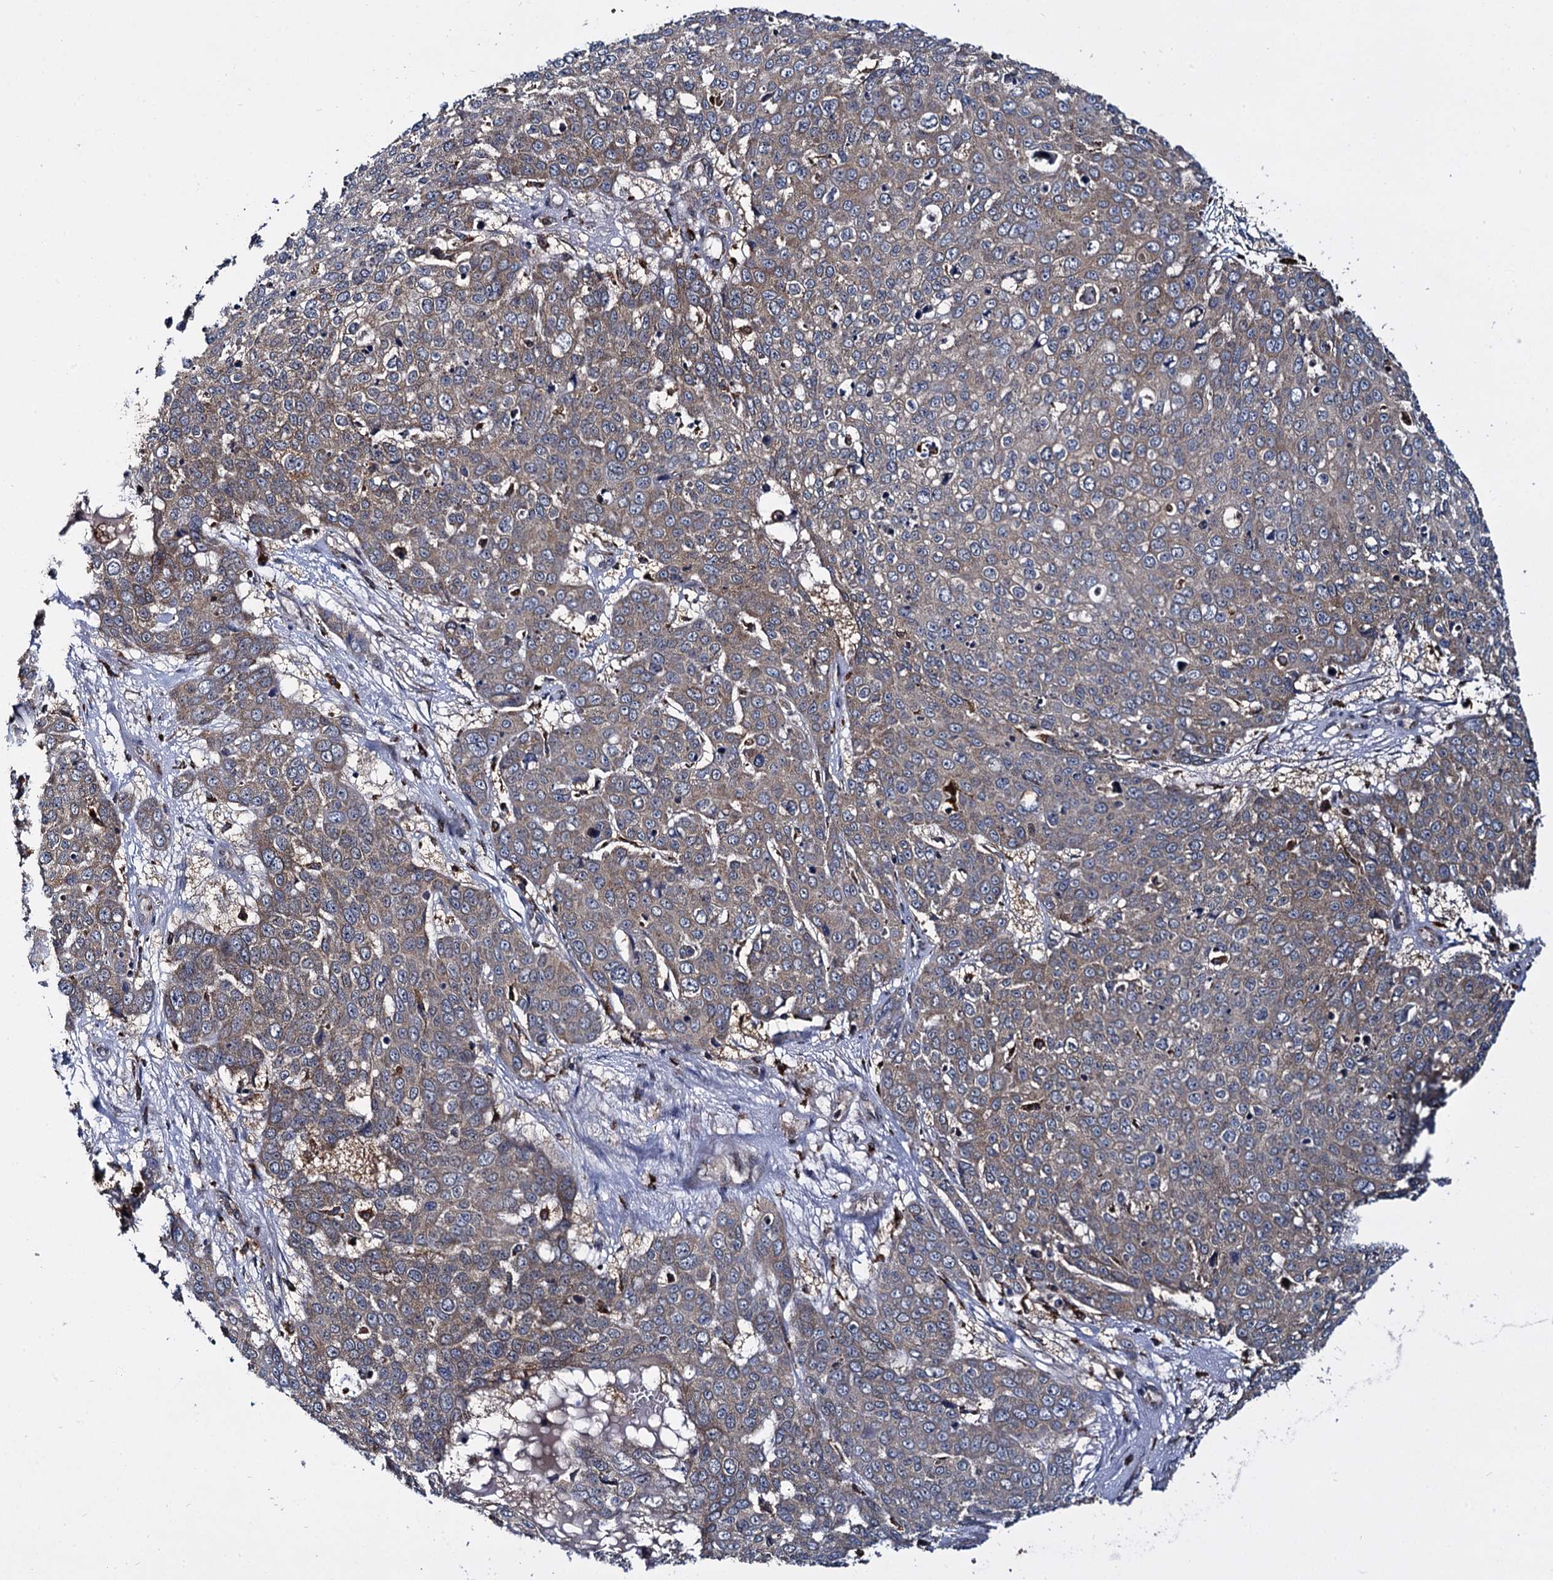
{"staining": {"intensity": "moderate", "quantity": ">75%", "location": "cytoplasmic/membranous"}, "tissue": "skin cancer", "cell_type": "Tumor cells", "image_type": "cancer", "snomed": [{"axis": "morphology", "description": "Squamous cell carcinoma, NOS"}, {"axis": "topography", "description": "Skin"}], "caption": "Skin cancer stained with DAB (3,3'-diaminobenzidine) IHC reveals medium levels of moderate cytoplasmic/membranous staining in about >75% of tumor cells.", "gene": "UFM1", "patient": {"sex": "male", "age": 71}}